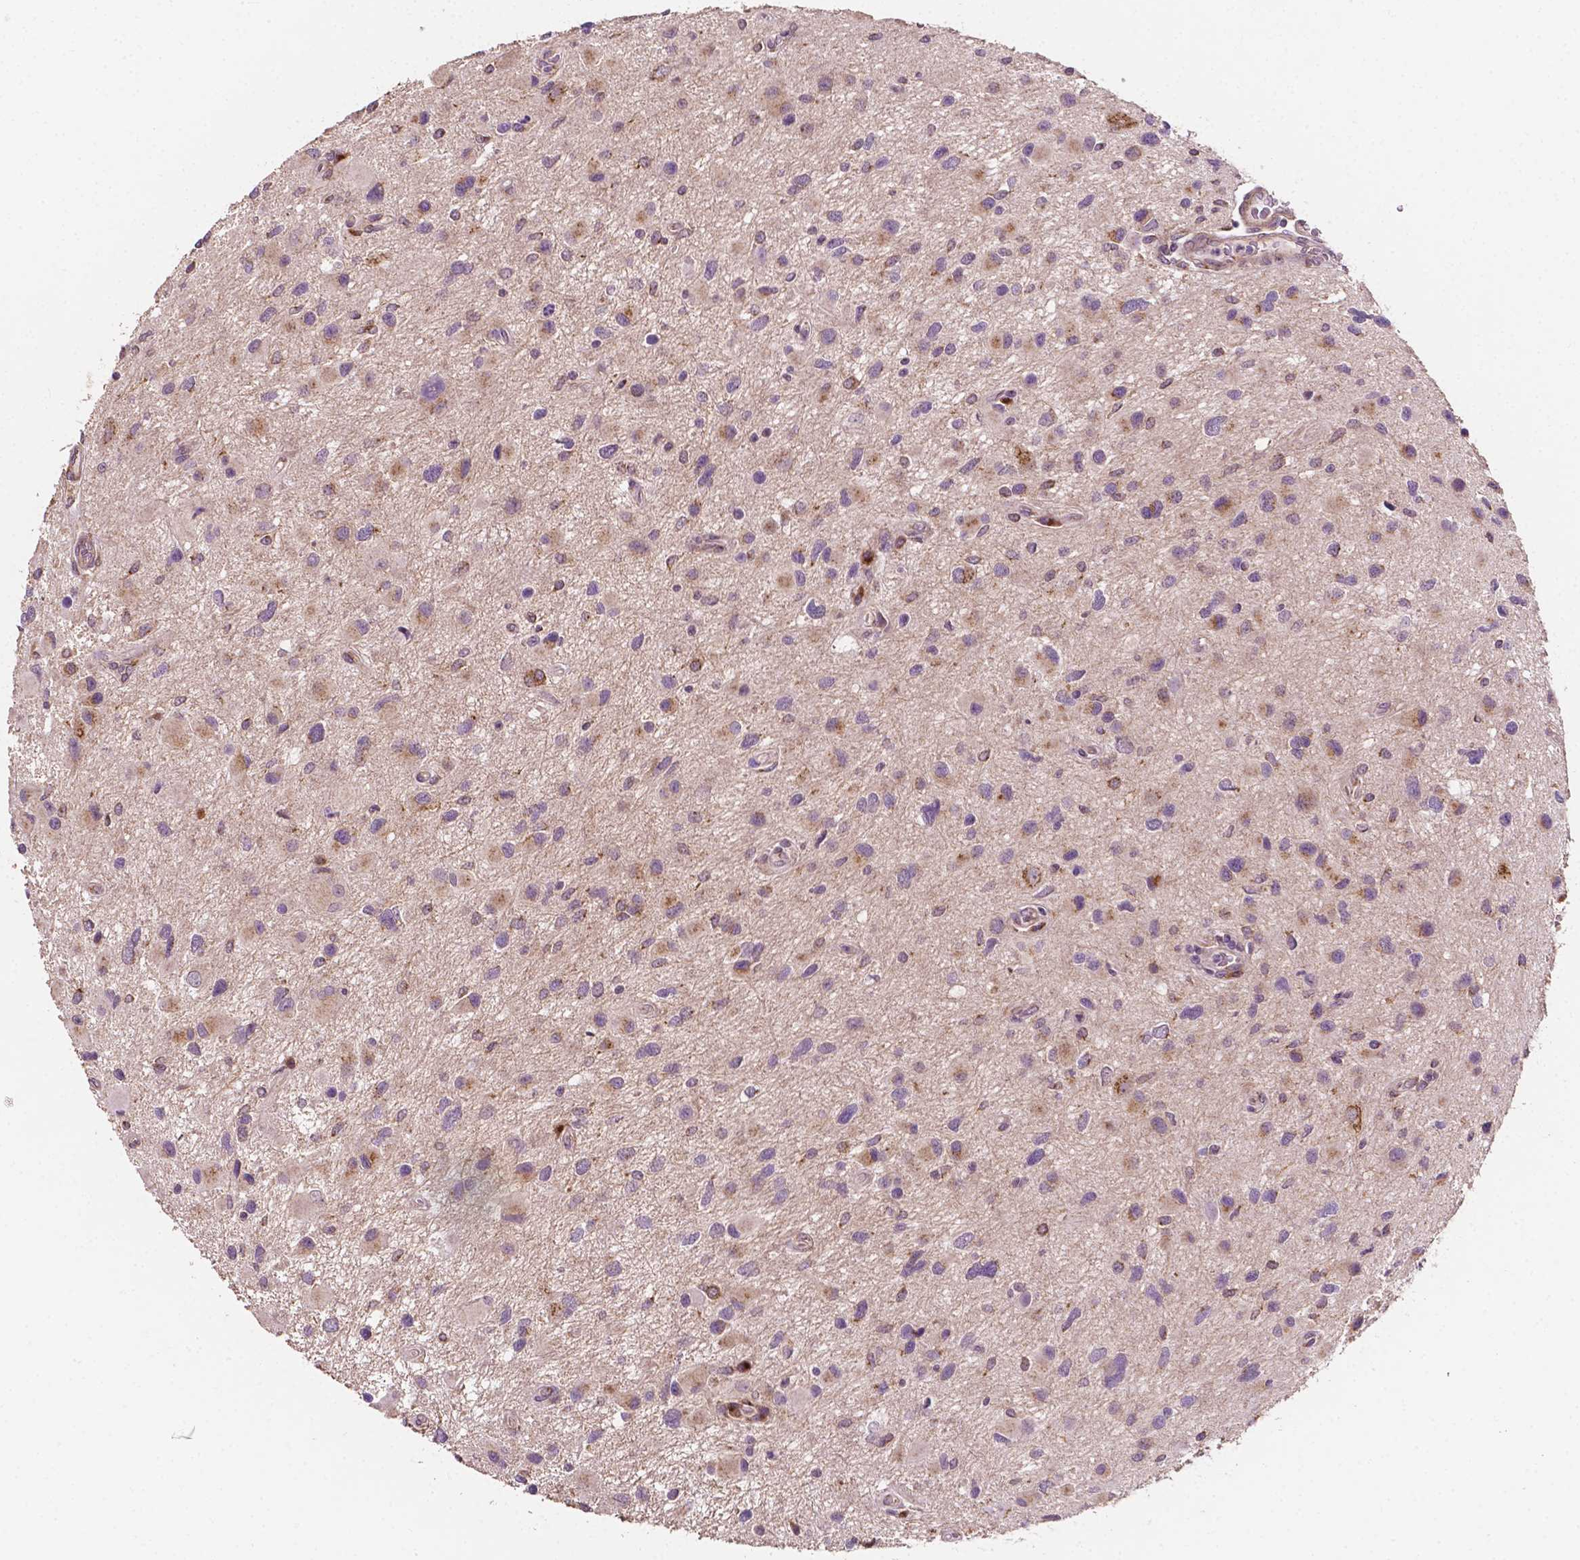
{"staining": {"intensity": "weak", "quantity": "25%-75%", "location": "cytoplasmic/membranous"}, "tissue": "glioma", "cell_type": "Tumor cells", "image_type": "cancer", "snomed": [{"axis": "morphology", "description": "Glioma, malignant, Low grade"}, {"axis": "topography", "description": "Brain"}], "caption": "Tumor cells reveal weak cytoplasmic/membranous positivity in about 25%-75% of cells in glioma.", "gene": "EBAG9", "patient": {"sex": "female", "age": 32}}